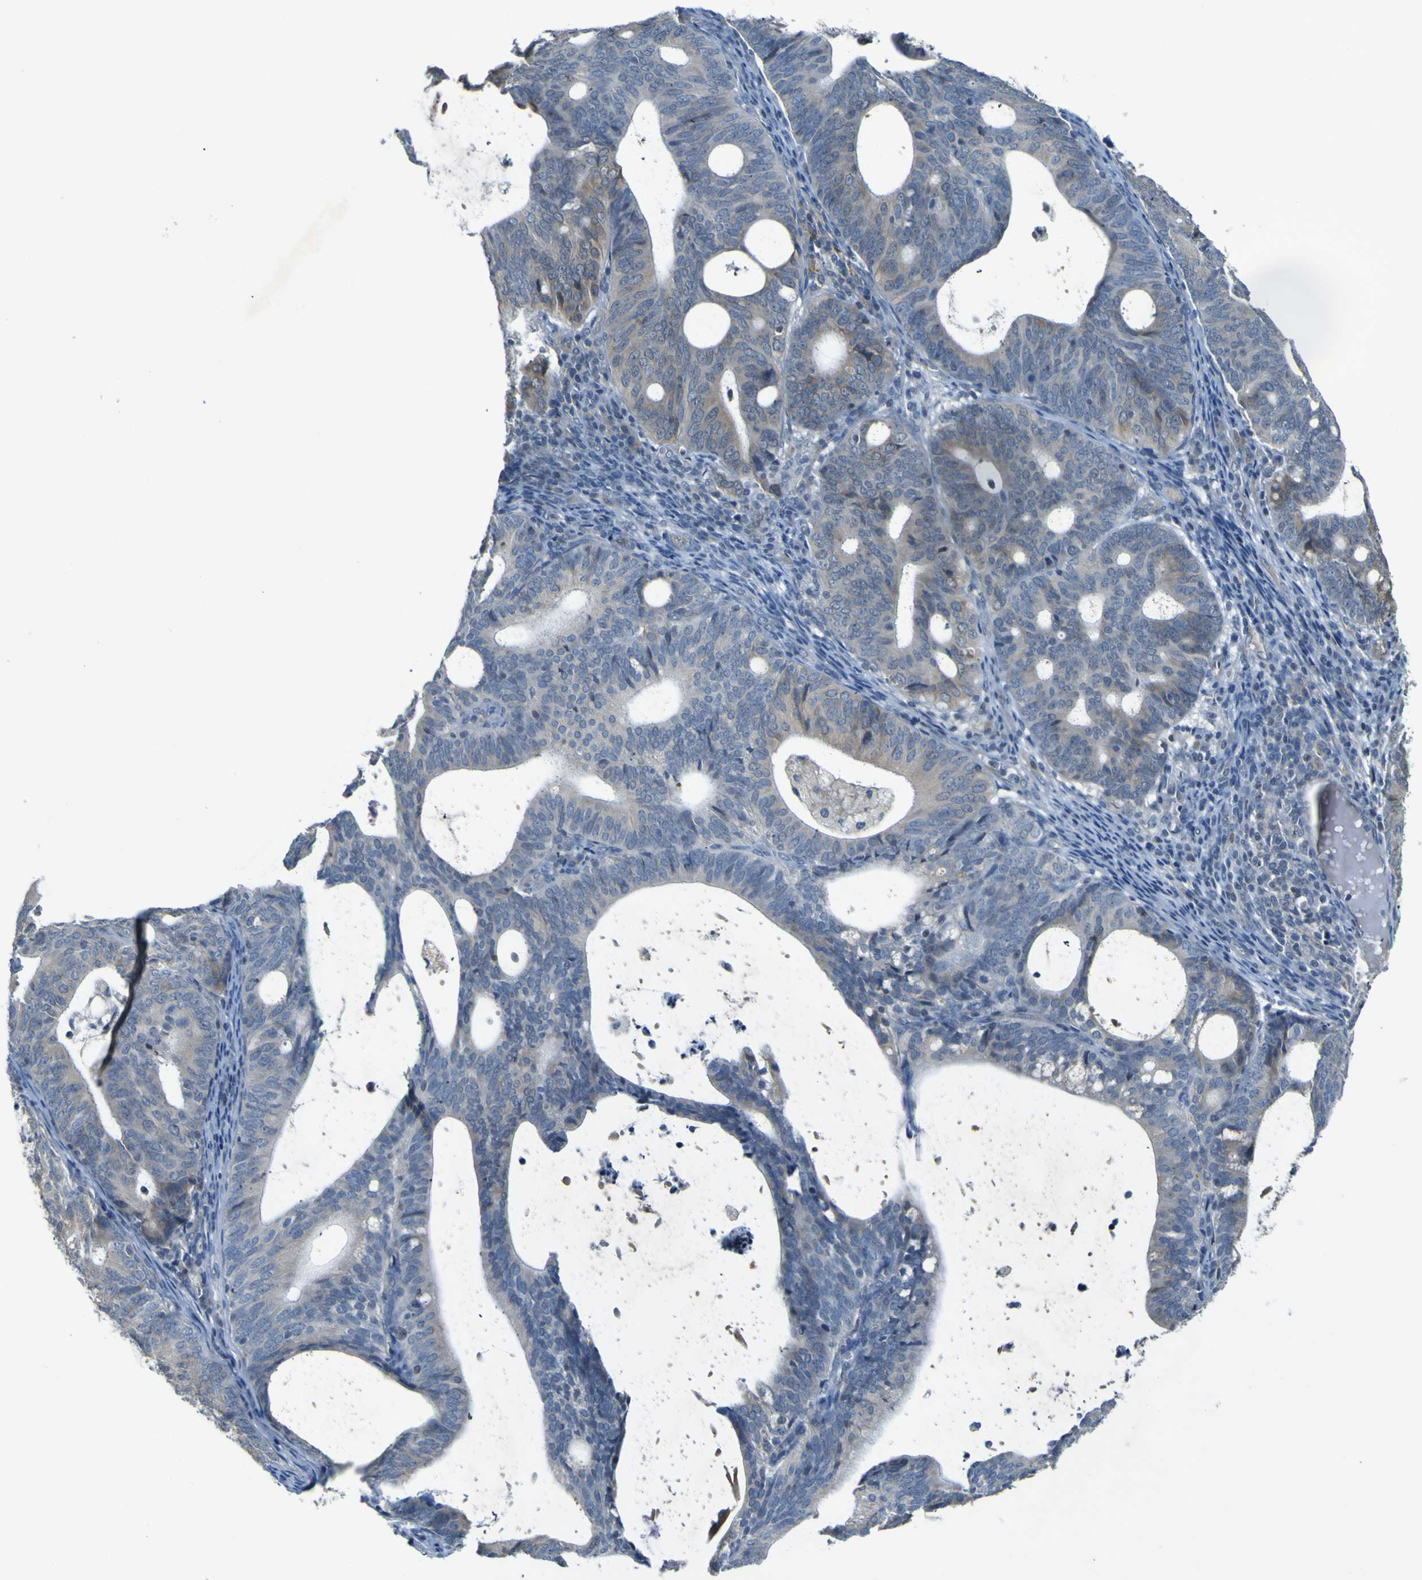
{"staining": {"intensity": "weak", "quantity": "<25%", "location": "cytoplasmic/membranous"}, "tissue": "endometrial cancer", "cell_type": "Tumor cells", "image_type": "cancer", "snomed": [{"axis": "morphology", "description": "Adenocarcinoma, NOS"}, {"axis": "topography", "description": "Uterus"}], "caption": "Endometrial cancer stained for a protein using IHC exhibits no staining tumor cells.", "gene": "LDLR", "patient": {"sex": "female", "age": 83}}